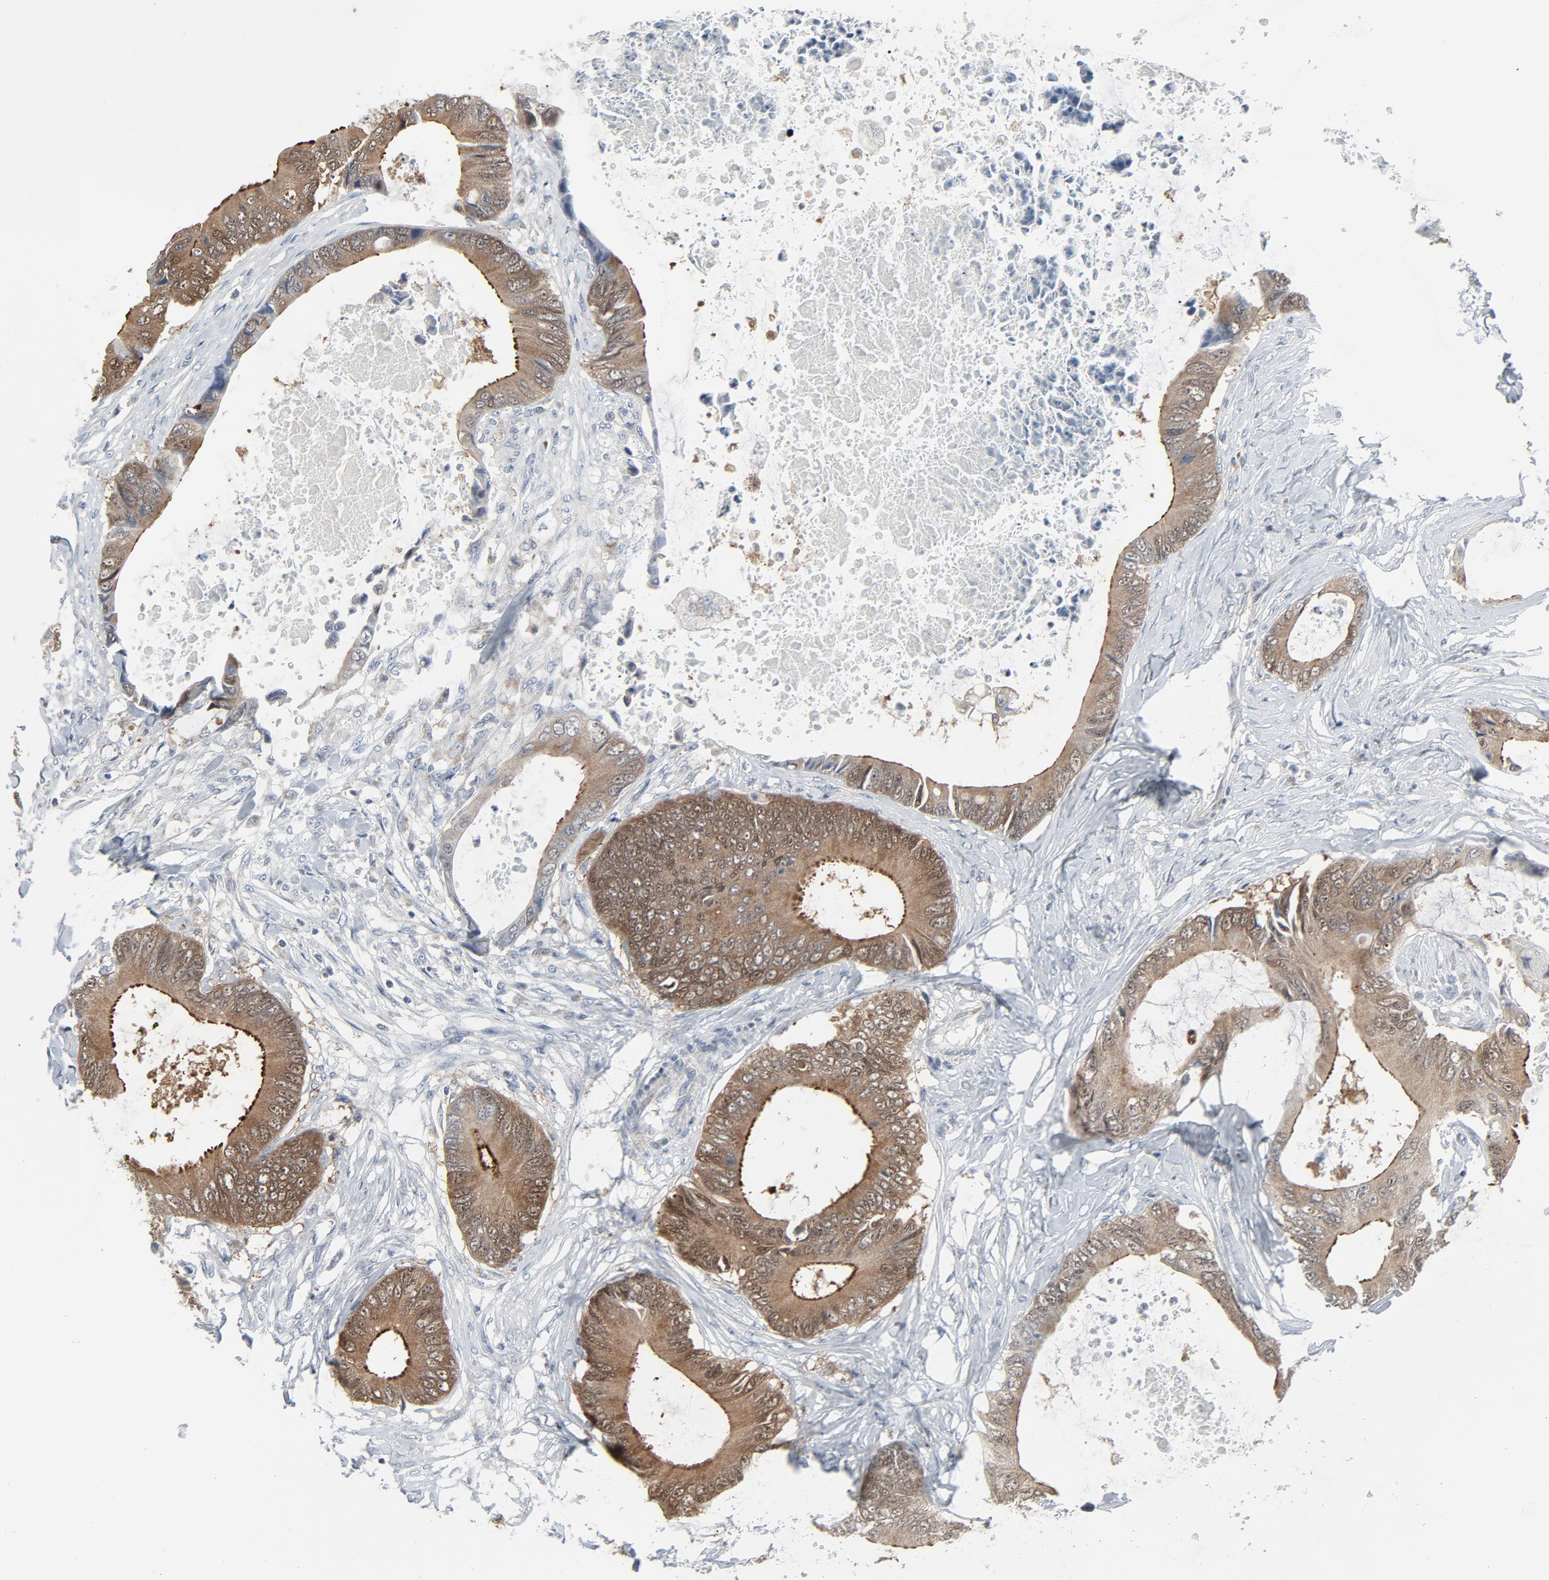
{"staining": {"intensity": "moderate", "quantity": ">75%", "location": "cytoplasmic/membranous"}, "tissue": "colorectal cancer", "cell_type": "Tumor cells", "image_type": "cancer", "snomed": [{"axis": "morphology", "description": "Normal tissue, NOS"}, {"axis": "morphology", "description": "Adenocarcinoma, NOS"}, {"axis": "topography", "description": "Rectum"}, {"axis": "topography", "description": "Peripheral nerve tissue"}], "caption": "A photomicrograph showing moderate cytoplasmic/membranous expression in about >75% of tumor cells in colorectal cancer (adenocarcinoma), as visualized by brown immunohistochemical staining.", "gene": "GPX2", "patient": {"sex": "female", "age": 77}}